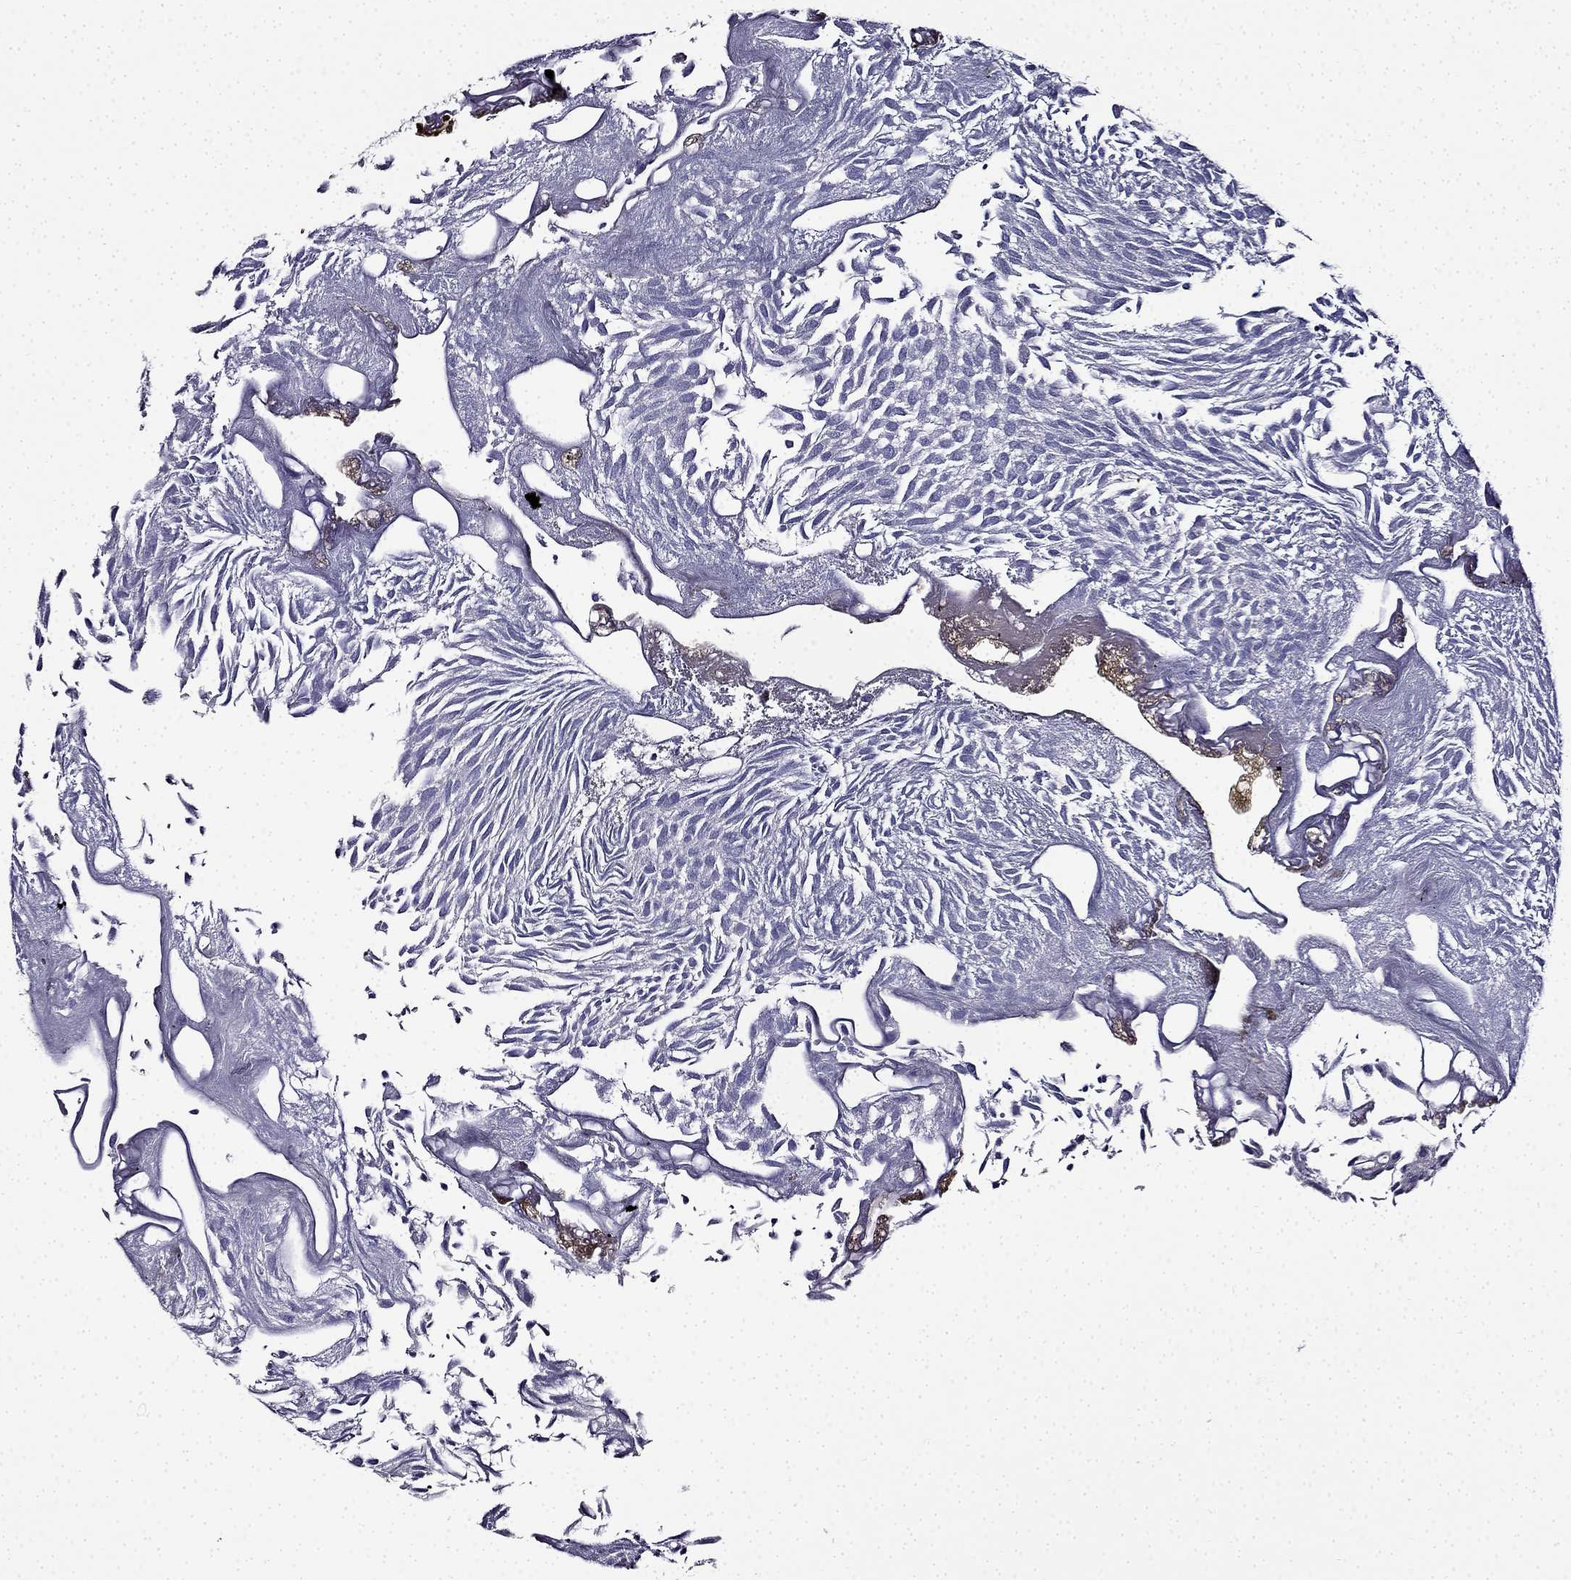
{"staining": {"intensity": "negative", "quantity": "none", "location": "none"}, "tissue": "urothelial cancer", "cell_type": "Tumor cells", "image_type": "cancer", "snomed": [{"axis": "morphology", "description": "Urothelial carcinoma, Low grade"}, {"axis": "topography", "description": "Urinary bladder"}], "caption": "A photomicrograph of urothelial carcinoma (low-grade) stained for a protein demonstrates no brown staining in tumor cells.", "gene": "TMEM266", "patient": {"sex": "male", "age": 52}}